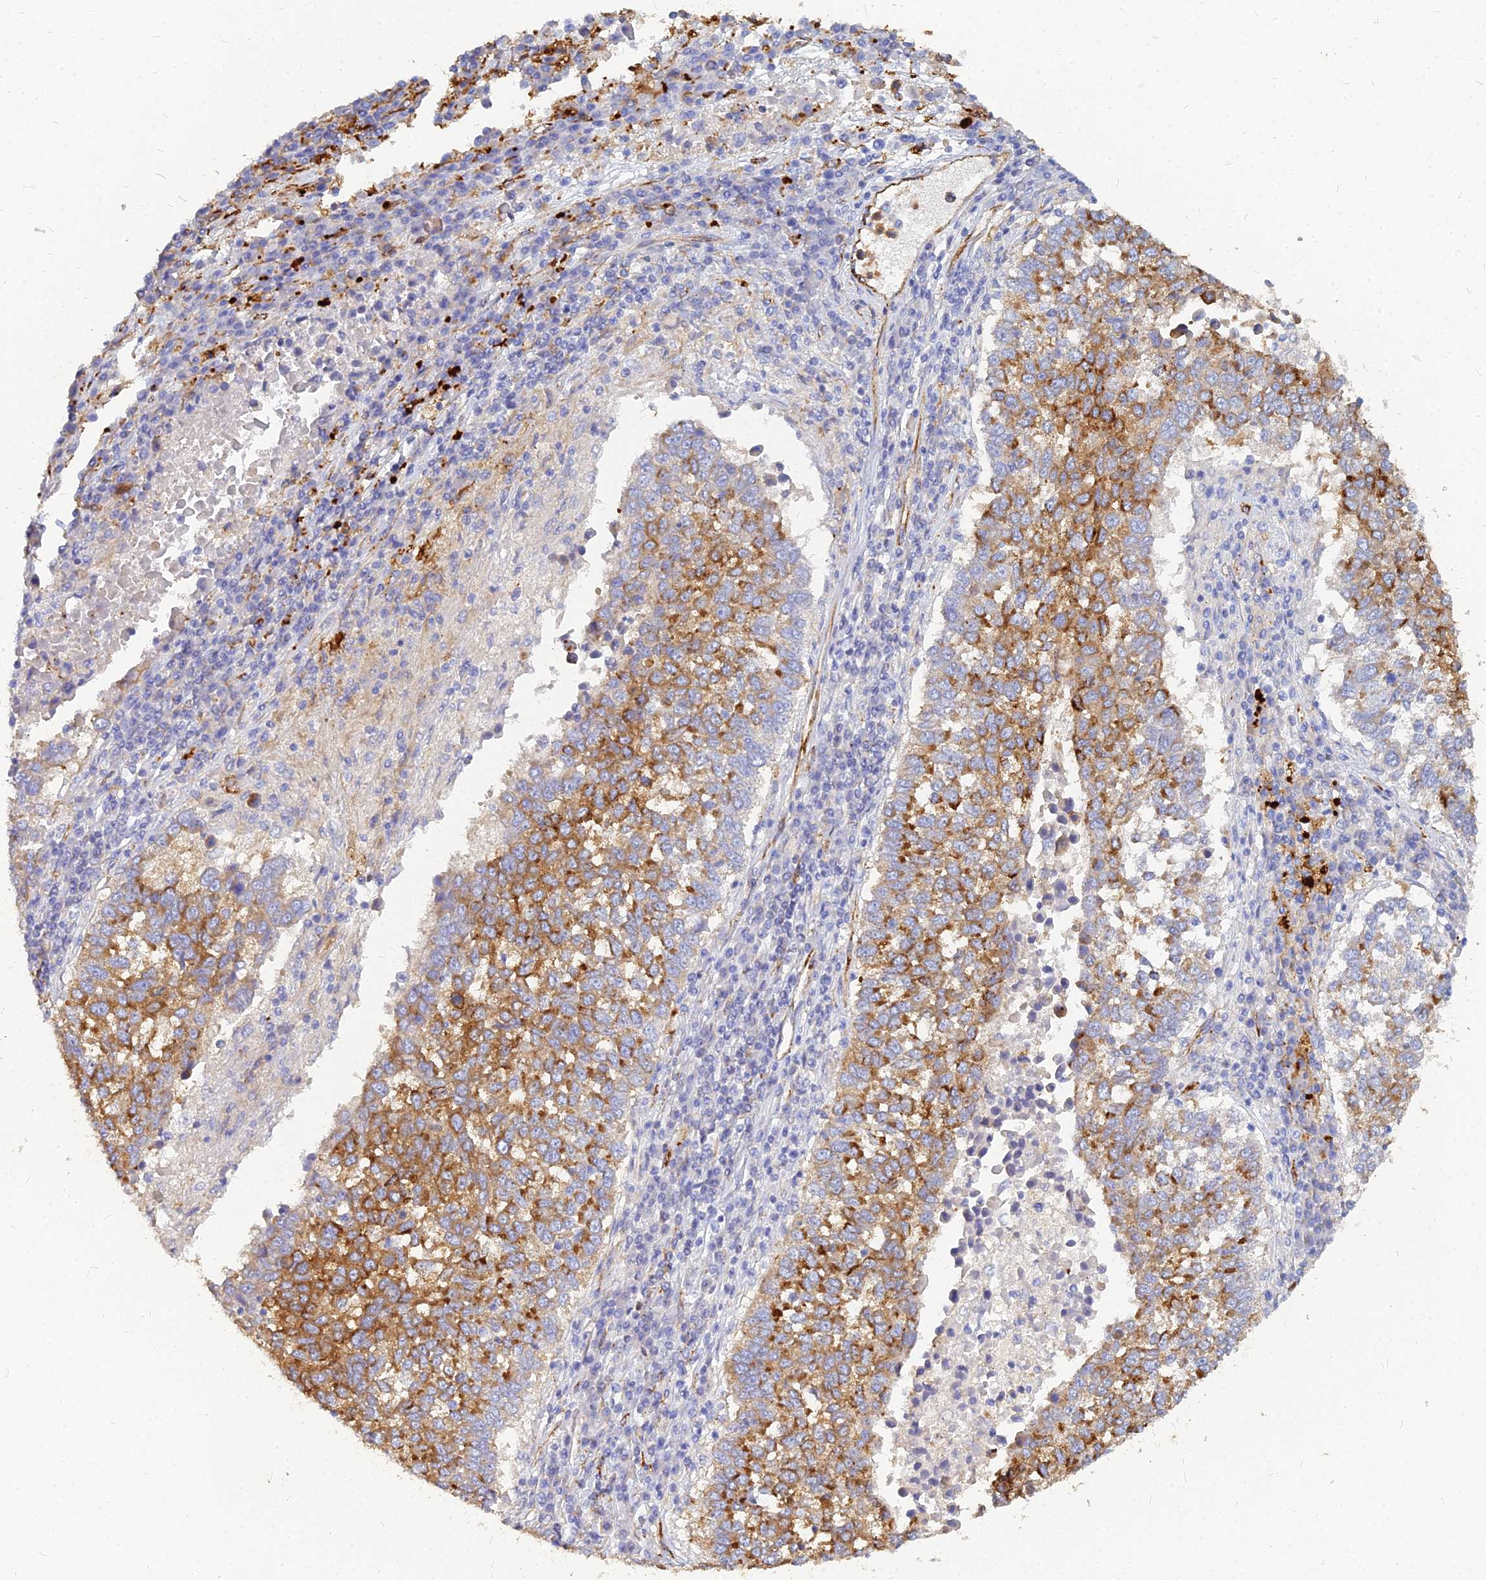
{"staining": {"intensity": "moderate", "quantity": ">75%", "location": "cytoplasmic/membranous"}, "tissue": "lung cancer", "cell_type": "Tumor cells", "image_type": "cancer", "snomed": [{"axis": "morphology", "description": "Squamous cell carcinoma, NOS"}, {"axis": "topography", "description": "Lung"}], "caption": "Immunohistochemistry (IHC) photomicrograph of human lung cancer stained for a protein (brown), which shows medium levels of moderate cytoplasmic/membranous positivity in approximately >75% of tumor cells.", "gene": "VAT1", "patient": {"sex": "male", "age": 73}}